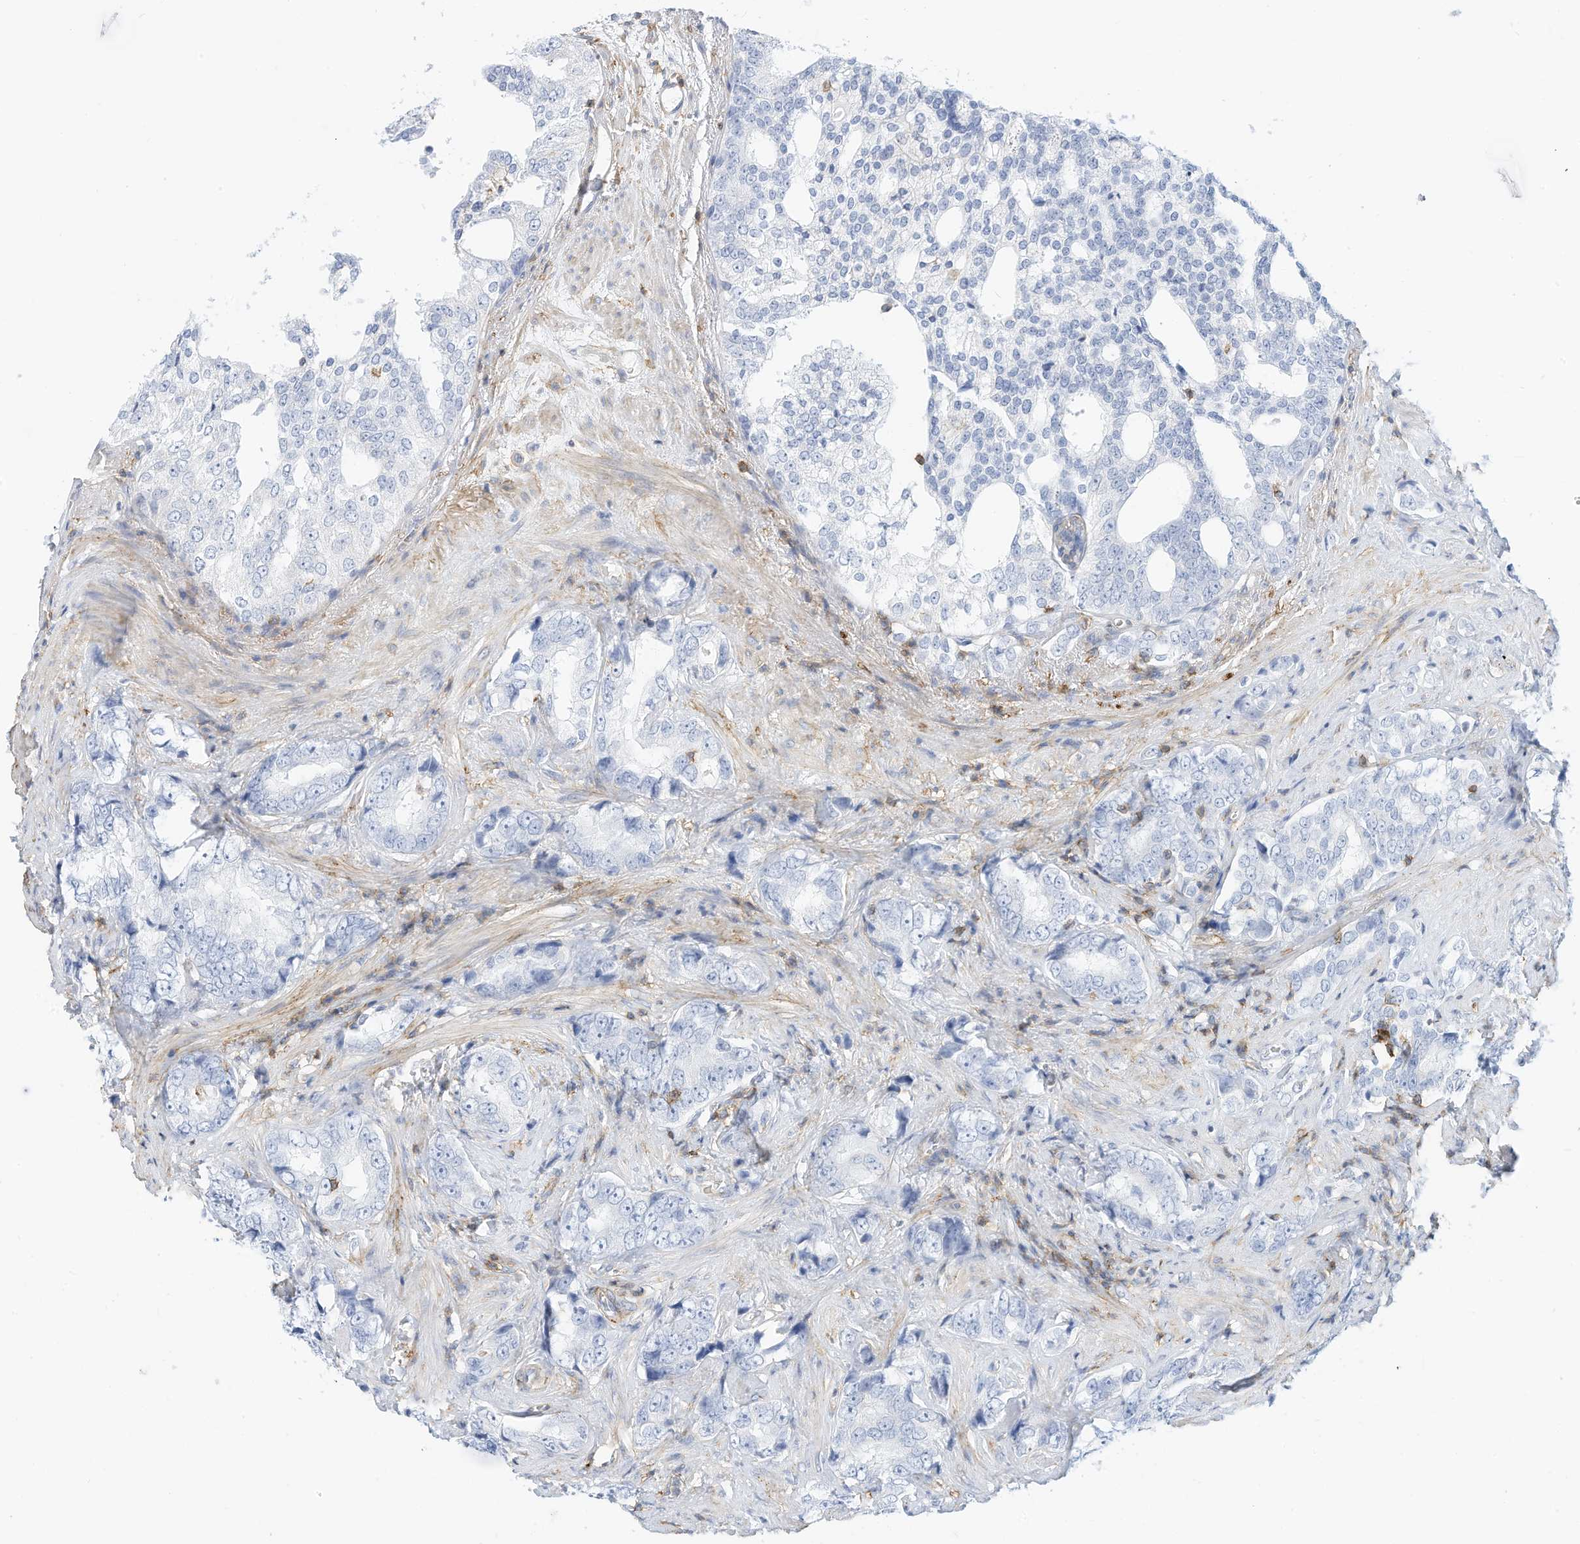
{"staining": {"intensity": "negative", "quantity": "none", "location": "none"}, "tissue": "prostate cancer", "cell_type": "Tumor cells", "image_type": "cancer", "snomed": [{"axis": "morphology", "description": "Adenocarcinoma, High grade"}, {"axis": "topography", "description": "Prostate"}], "caption": "A histopathology image of human adenocarcinoma (high-grade) (prostate) is negative for staining in tumor cells. (DAB immunohistochemistry (IHC), high magnification).", "gene": "TXNDC9", "patient": {"sex": "male", "age": 66}}